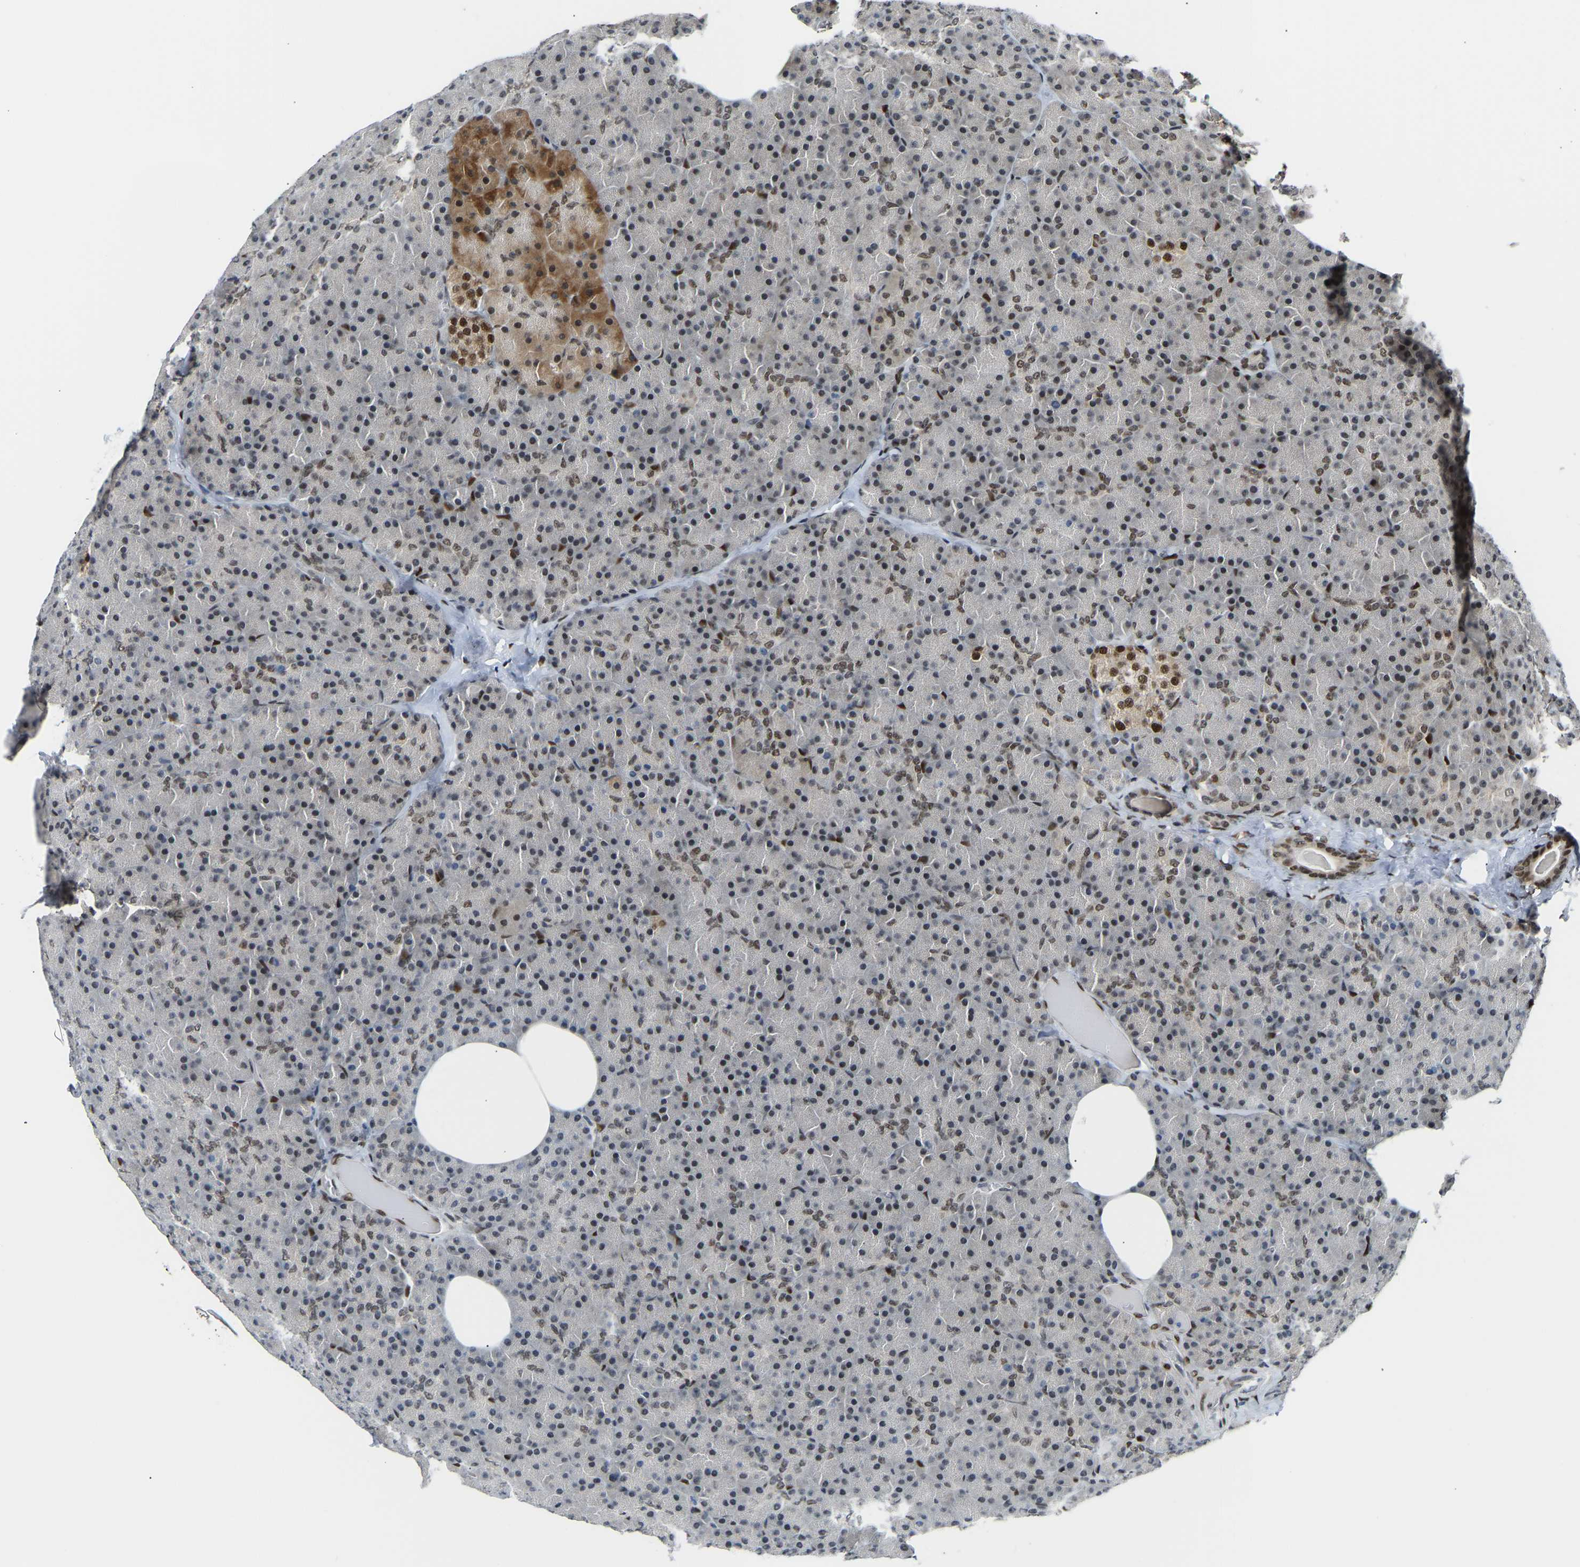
{"staining": {"intensity": "moderate", "quantity": "25%-75%", "location": "nuclear"}, "tissue": "pancreas", "cell_type": "Exocrine glandular cells", "image_type": "normal", "snomed": [{"axis": "morphology", "description": "Normal tissue, NOS"}, {"axis": "topography", "description": "Pancreas"}], "caption": "A histopathology image of human pancreas stained for a protein exhibits moderate nuclear brown staining in exocrine glandular cells.", "gene": "SSBP2", "patient": {"sex": "female", "age": 35}}